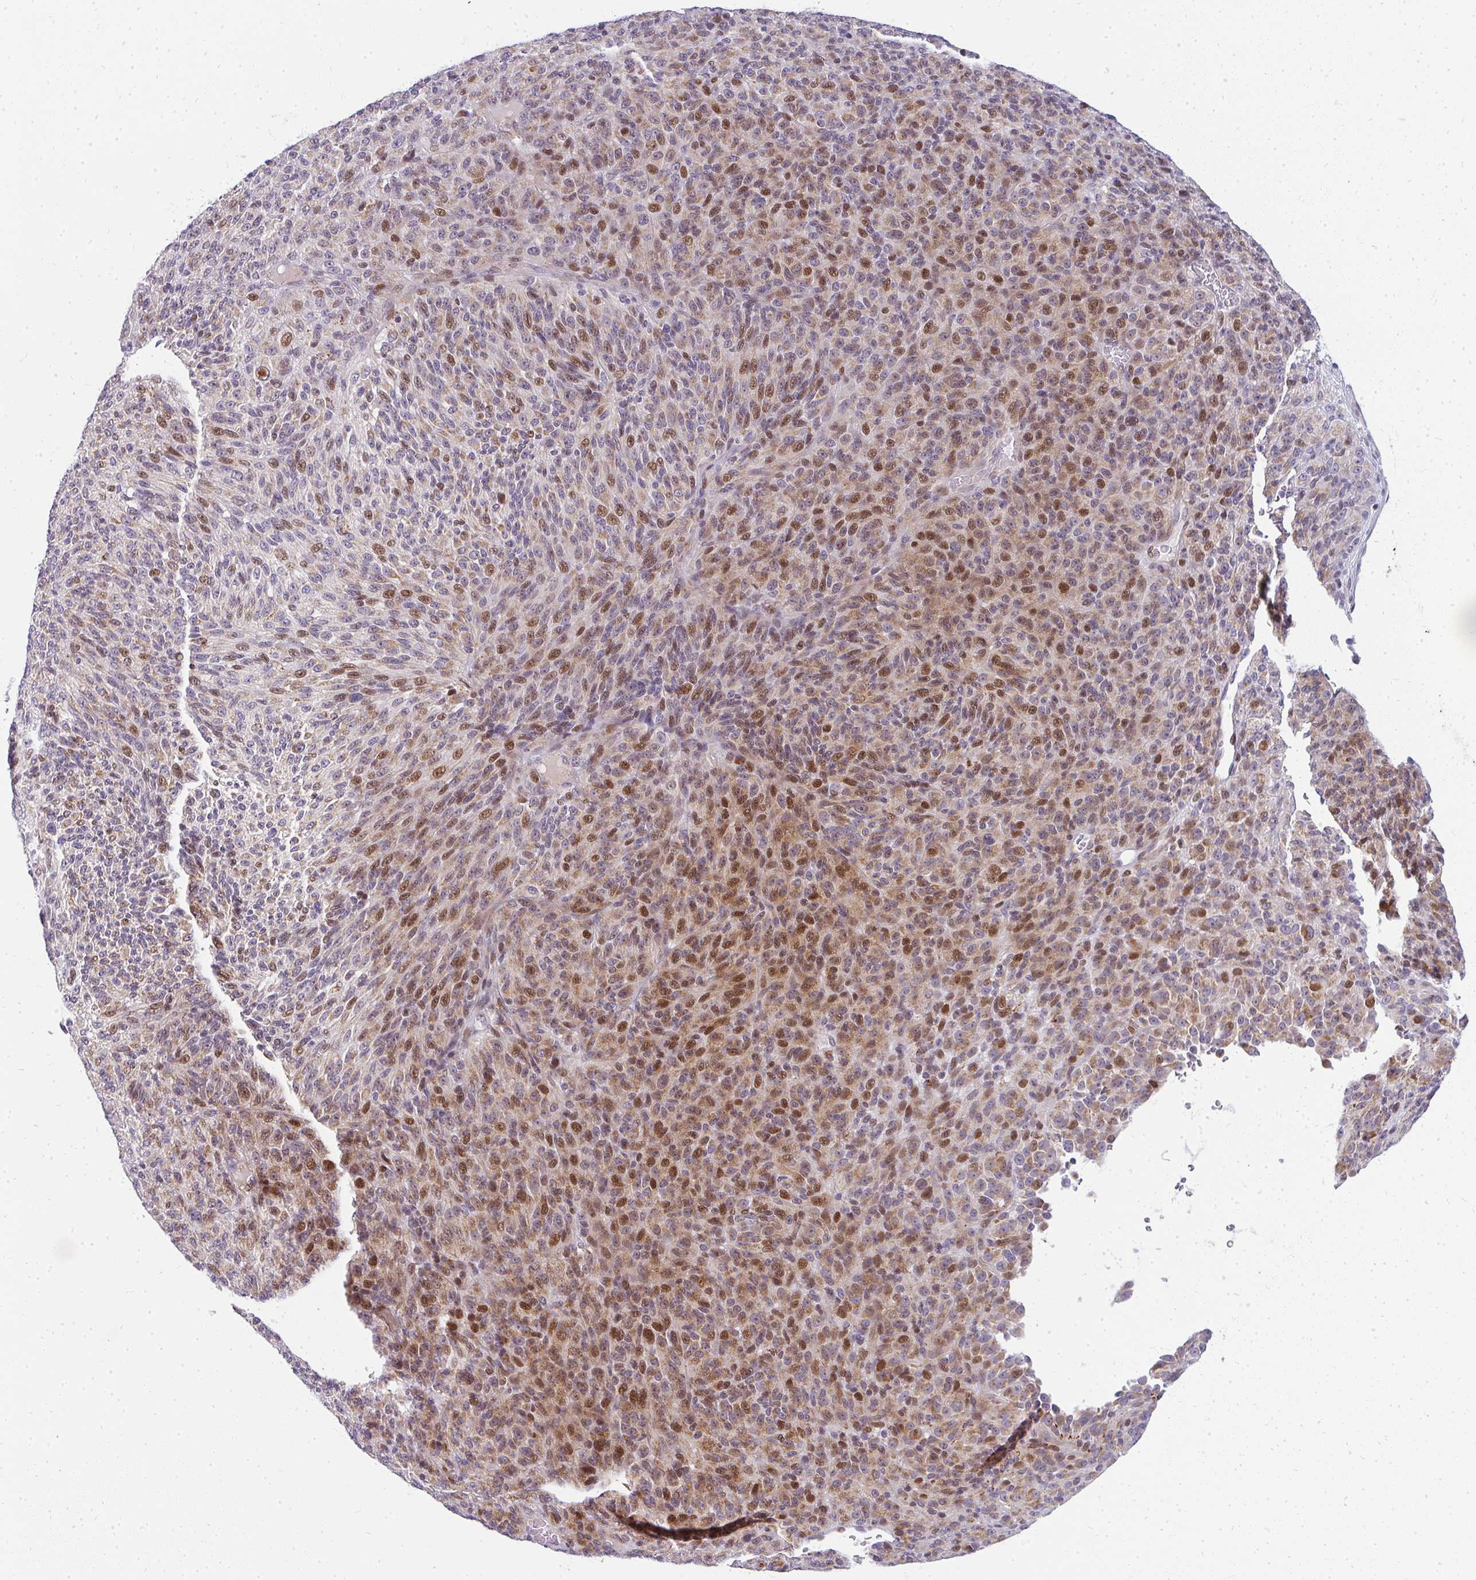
{"staining": {"intensity": "moderate", "quantity": "25%-75%", "location": "nuclear"}, "tissue": "melanoma", "cell_type": "Tumor cells", "image_type": "cancer", "snomed": [{"axis": "morphology", "description": "Malignant melanoma, Metastatic site"}, {"axis": "topography", "description": "Brain"}], "caption": "This image shows immunohistochemistry (IHC) staining of malignant melanoma (metastatic site), with medium moderate nuclear staining in about 25%-75% of tumor cells.", "gene": "PLA2G5", "patient": {"sex": "female", "age": 56}}